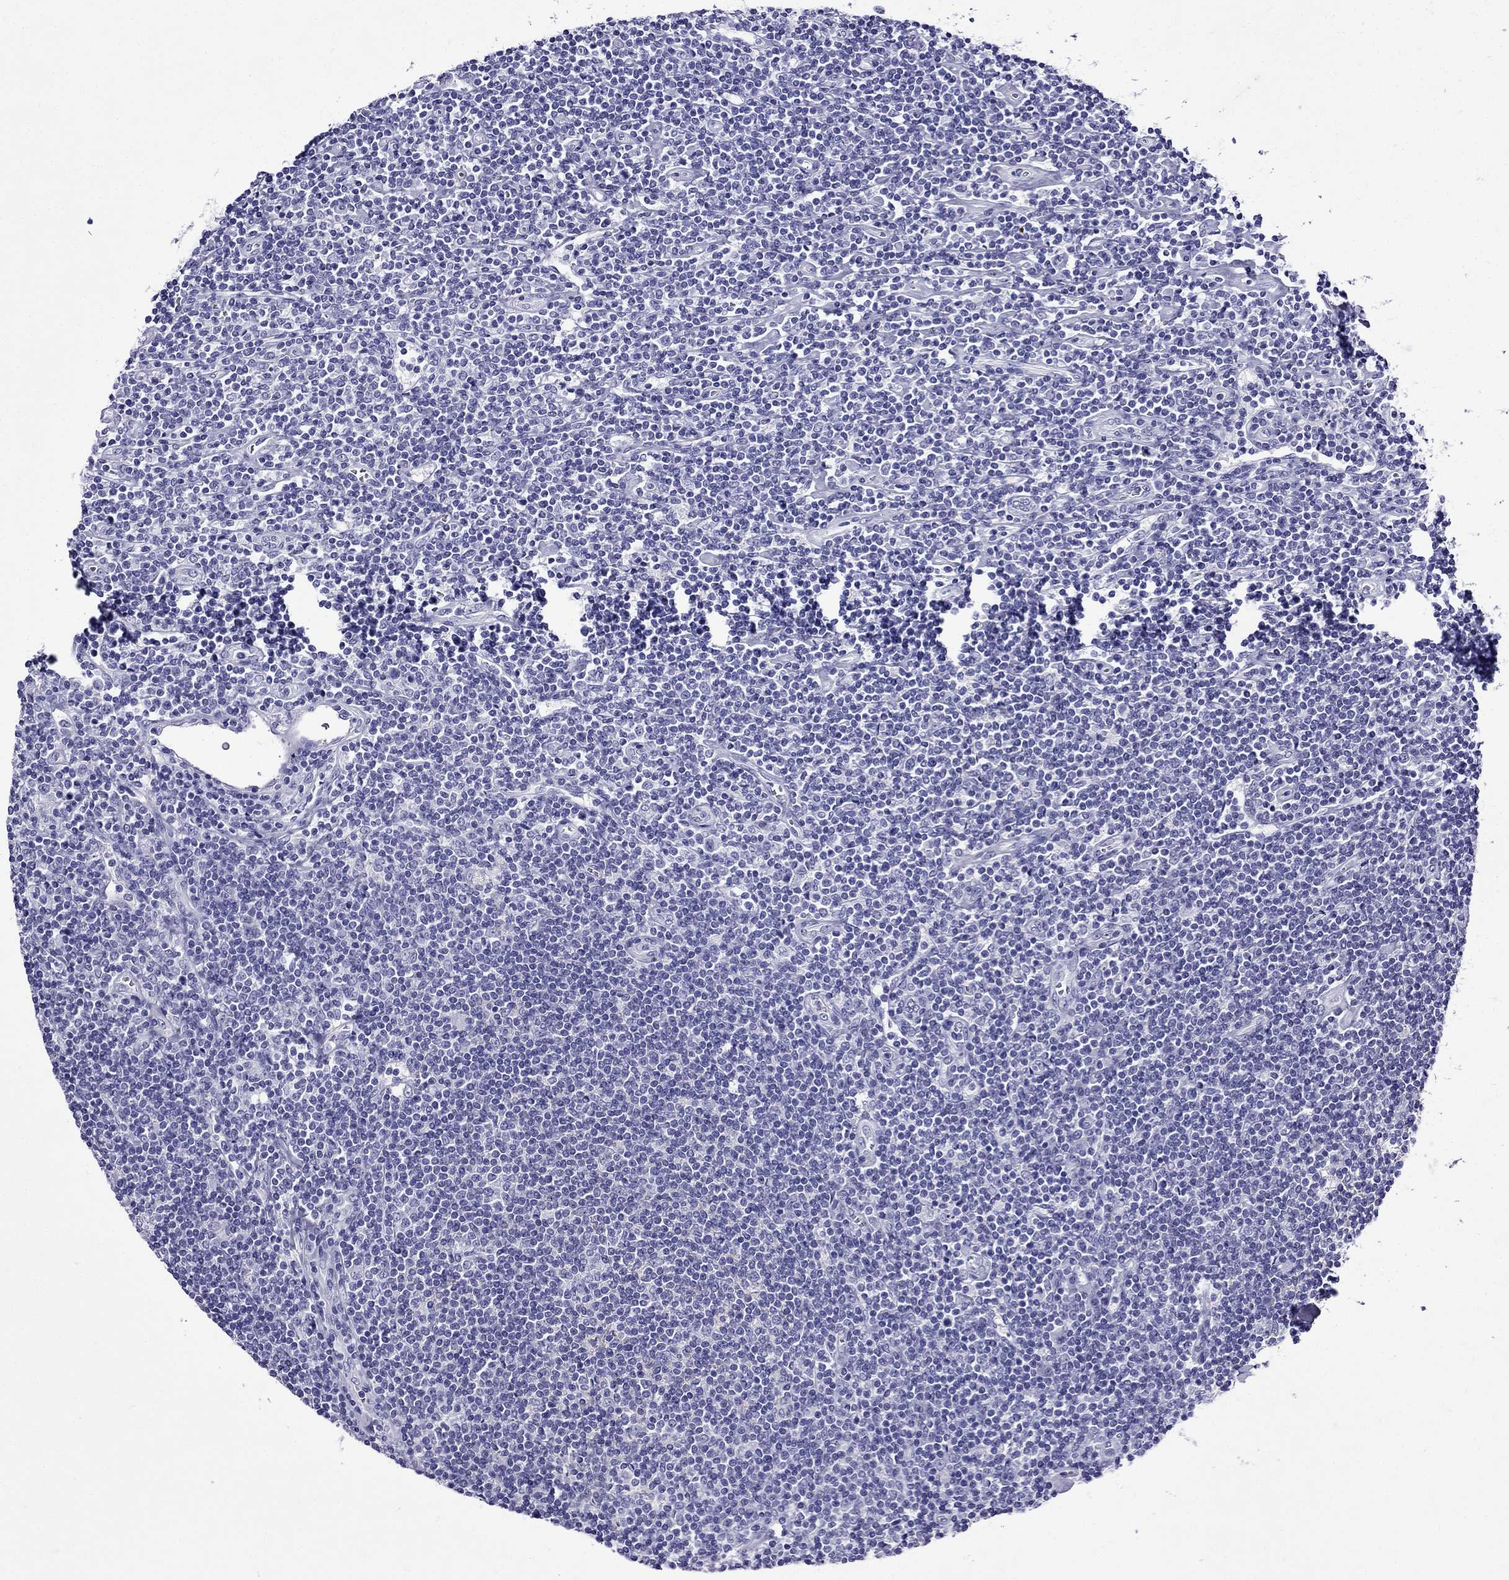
{"staining": {"intensity": "negative", "quantity": "none", "location": "none"}, "tissue": "lymphoma", "cell_type": "Tumor cells", "image_type": "cancer", "snomed": [{"axis": "morphology", "description": "Hodgkin's disease, NOS"}, {"axis": "topography", "description": "Lymph node"}], "caption": "This is an IHC photomicrograph of human lymphoma. There is no positivity in tumor cells.", "gene": "ERC2", "patient": {"sex": "male", "age": 40}}